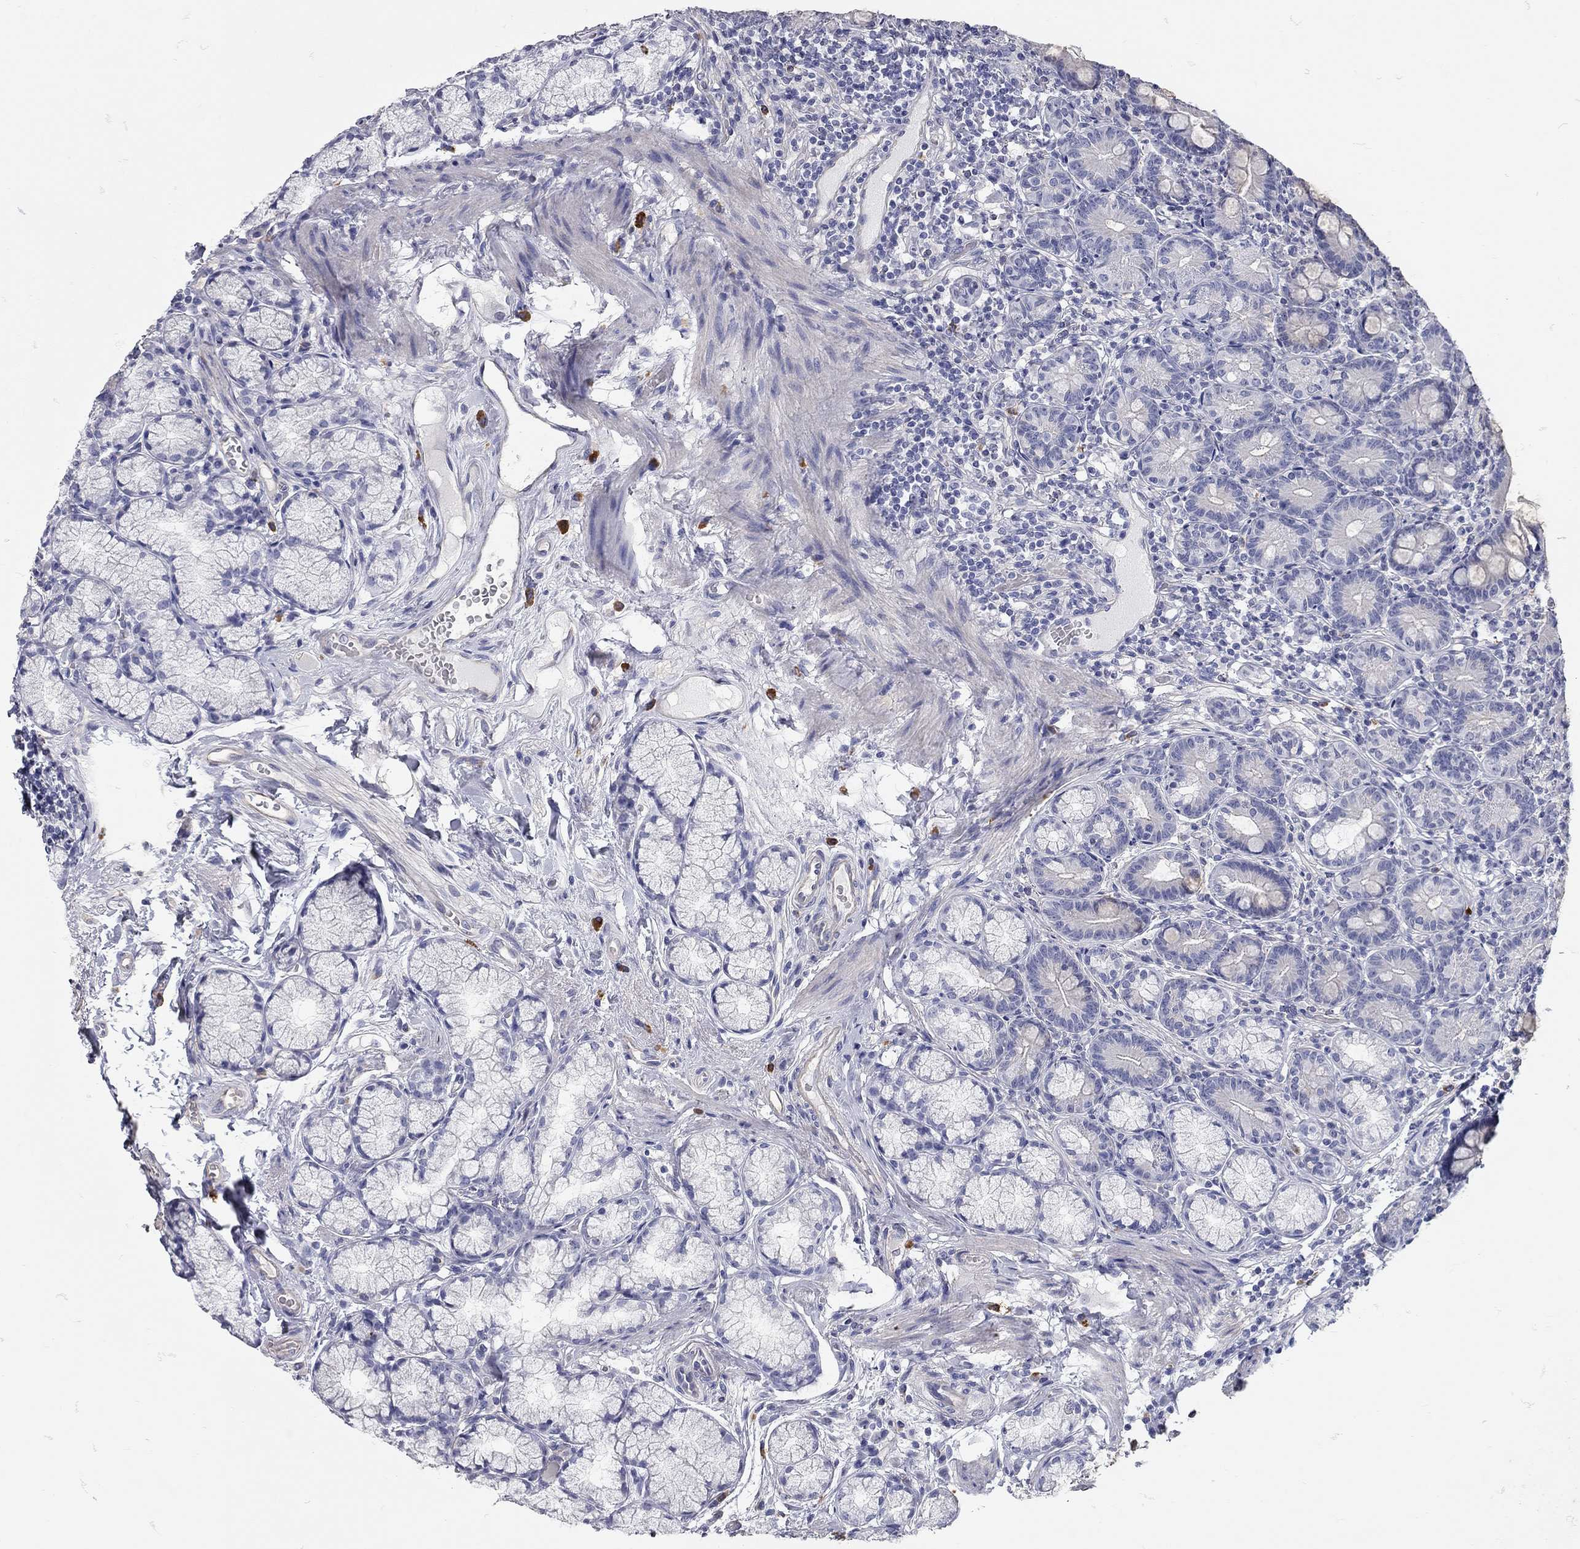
{"staining": {"intensity": "negative", "quantity": "none", "location": "none"}, "tissue": "duodenum", "cell_type": "Glandular cells", "image_type": "normal", "snomed": [{"axis": "morphology", "description": "Normal tissue, NOS"}, {"axis": "topography", "description": "Duodenum"}], "caption": "The histopathology image demonstrates no significant expression in glandular cells of duodenum. Brightfield microscopy of immunohistochemistry (IHC) stained with DAB (3,3'-diaminobenzidine) (brown) and hematoxylin (blue), captured at high magnification.", "gene": "C10orf90", "patient": {"sex": "female", "age": 67}}